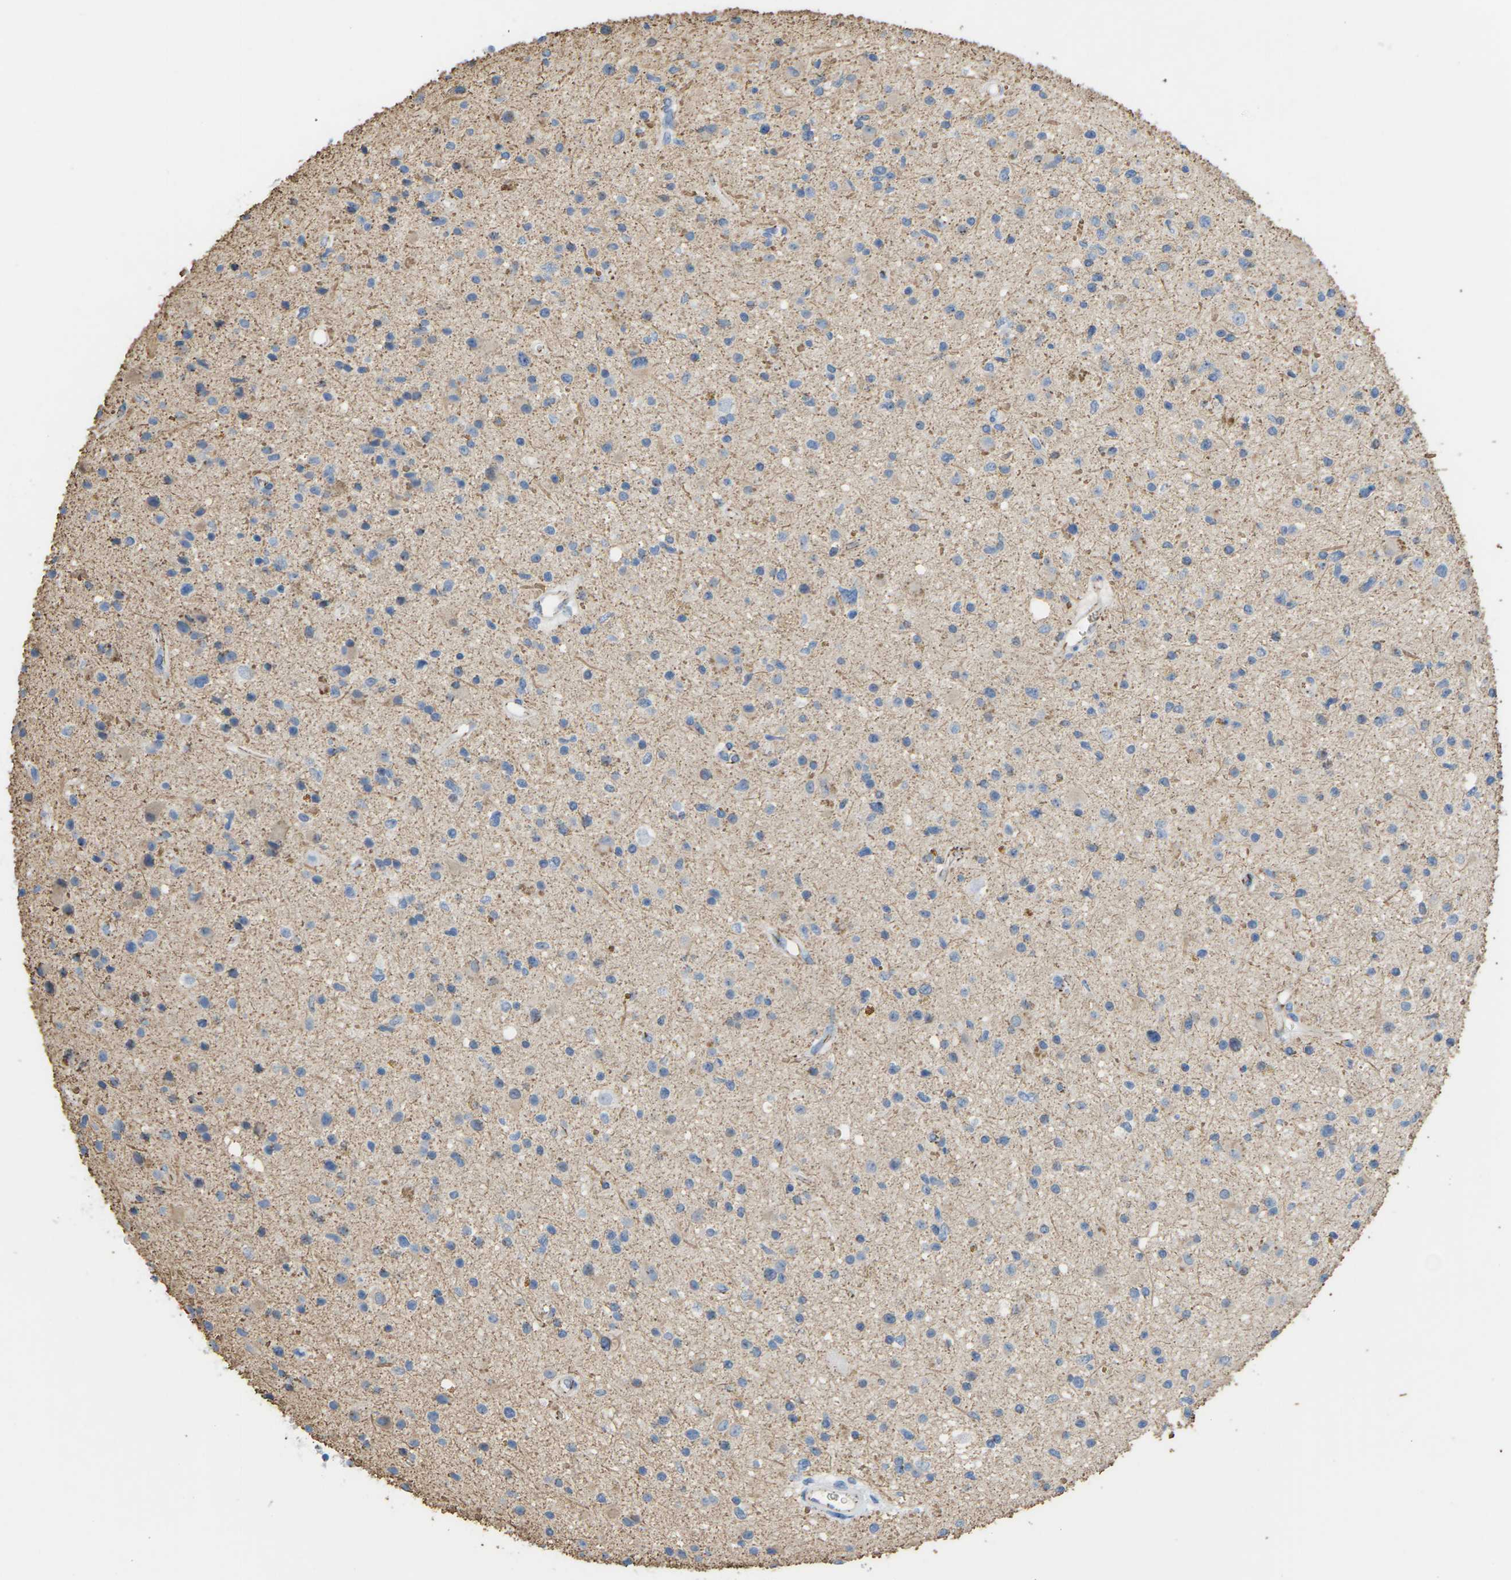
{"staining": {"intensity": "moderate", "quantity": "<25%", "location": "cytoplasmic/membranous"}, "tissue": "glioma", "cell_type": "Tumor cells", "image_type": "cancer", "snomed": [{"axis": "morphology", "description": "Glioma, malignant, High grade"}, {"axis": "topography", "description": "Brain"}], "caption": "There is low levels of moderate cytoplasmic/membranous staining in tumor cells of high-grade glioma (malignant), as demonstrated by immunohistochemical staining (brown color).", "gene": "CLDN3", "patient": {"sex": "male", "age": 33}}